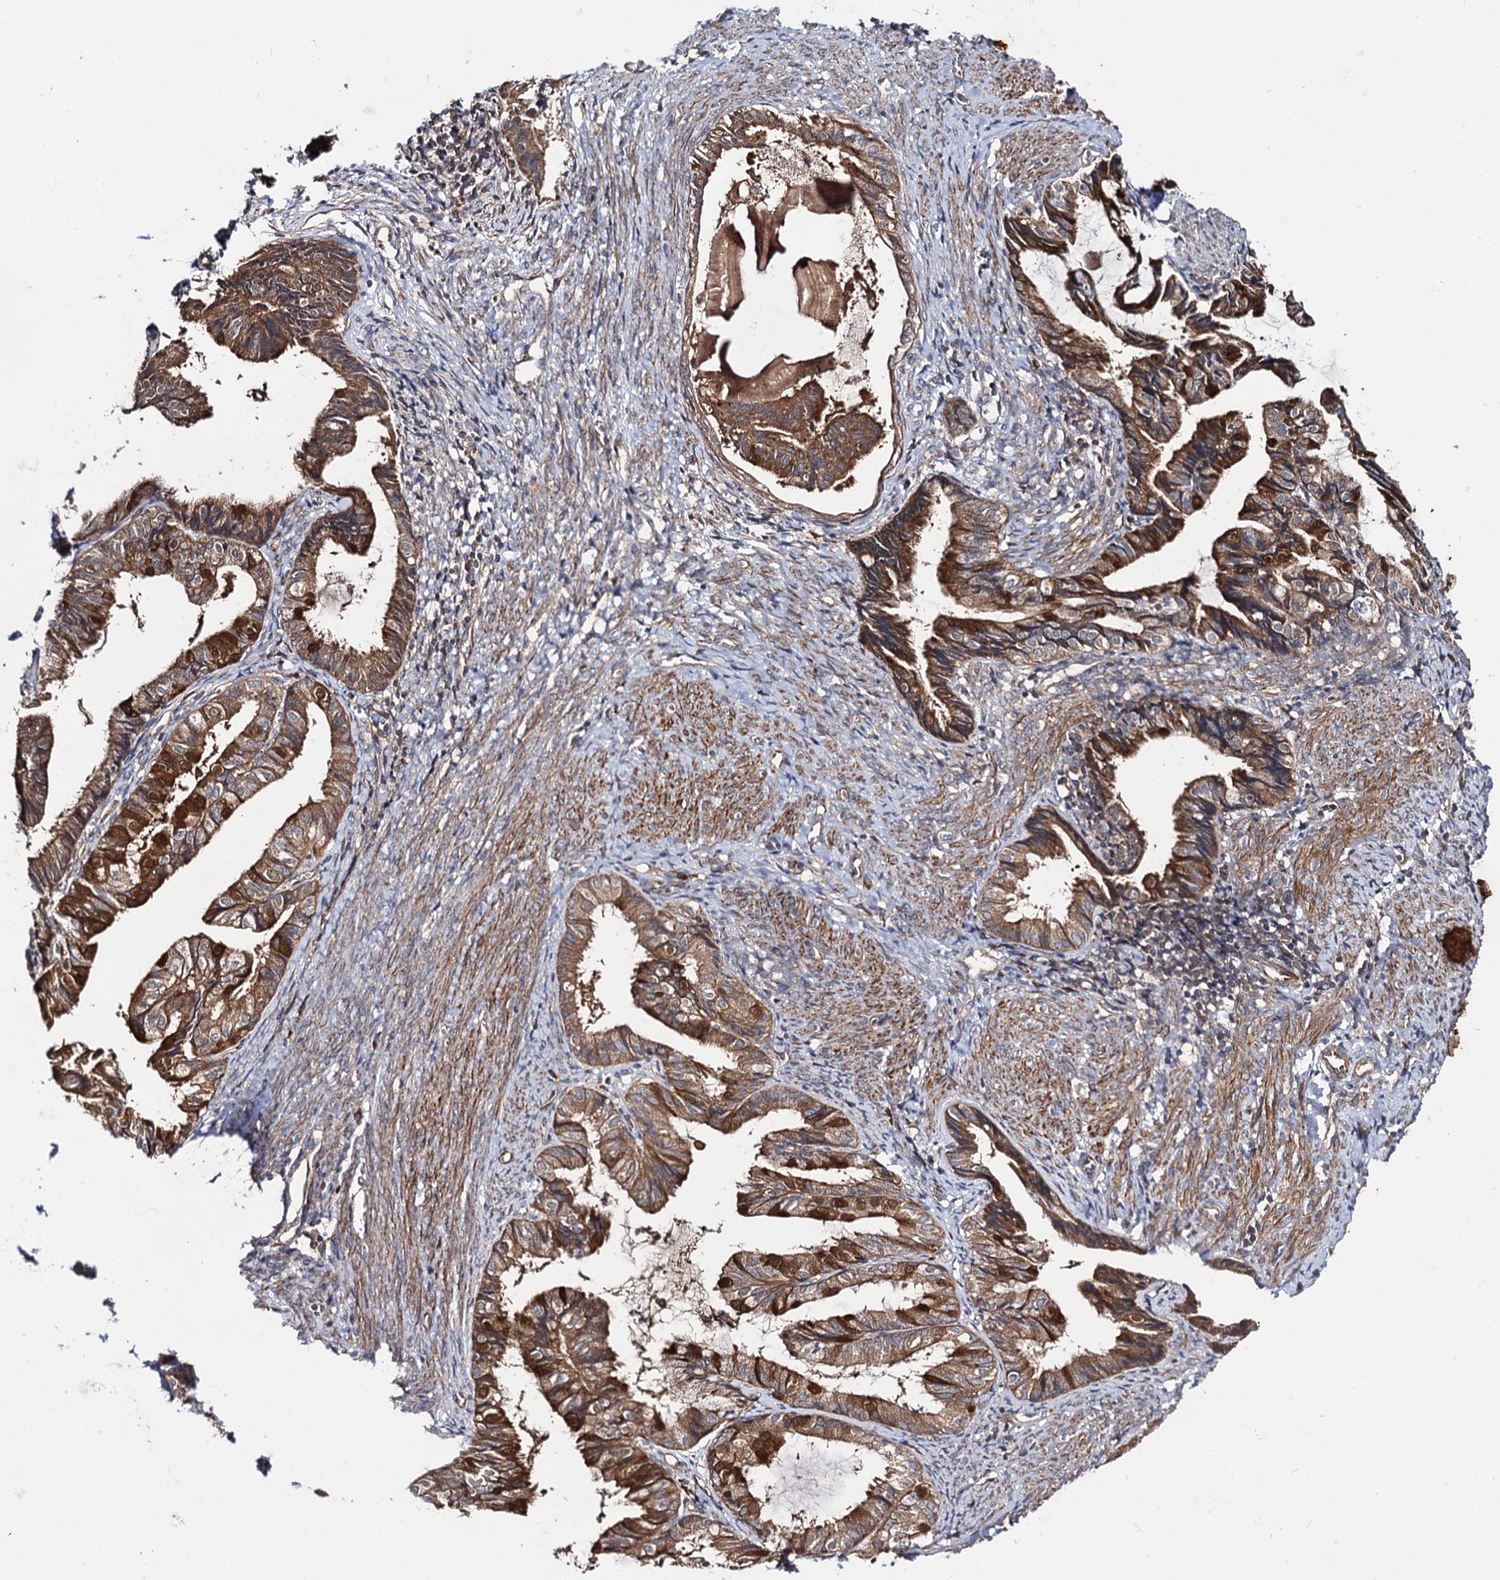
{"staining": {"intensity": "strong", "quantity": "25%-75%", "location": "cytoplasmic/membranous"}, "tissue": "endometrial cancer", "cell_type": "Tumor cells", "image_type": "cancer", "snomed": [{"axis": "morphology", "description": "Adenocarcinoma, NOS"}, {"axis": "topography", "description": "Endometrium"}], "caption": "Strong cytoplasmic/membranous staining for a protein is seen in about 25%-75% of tumor cells of adenocarcinoma (endometrial) using IHC.", "gene": "DYDC1", "patient": {"sex": "female", "age": 86}}